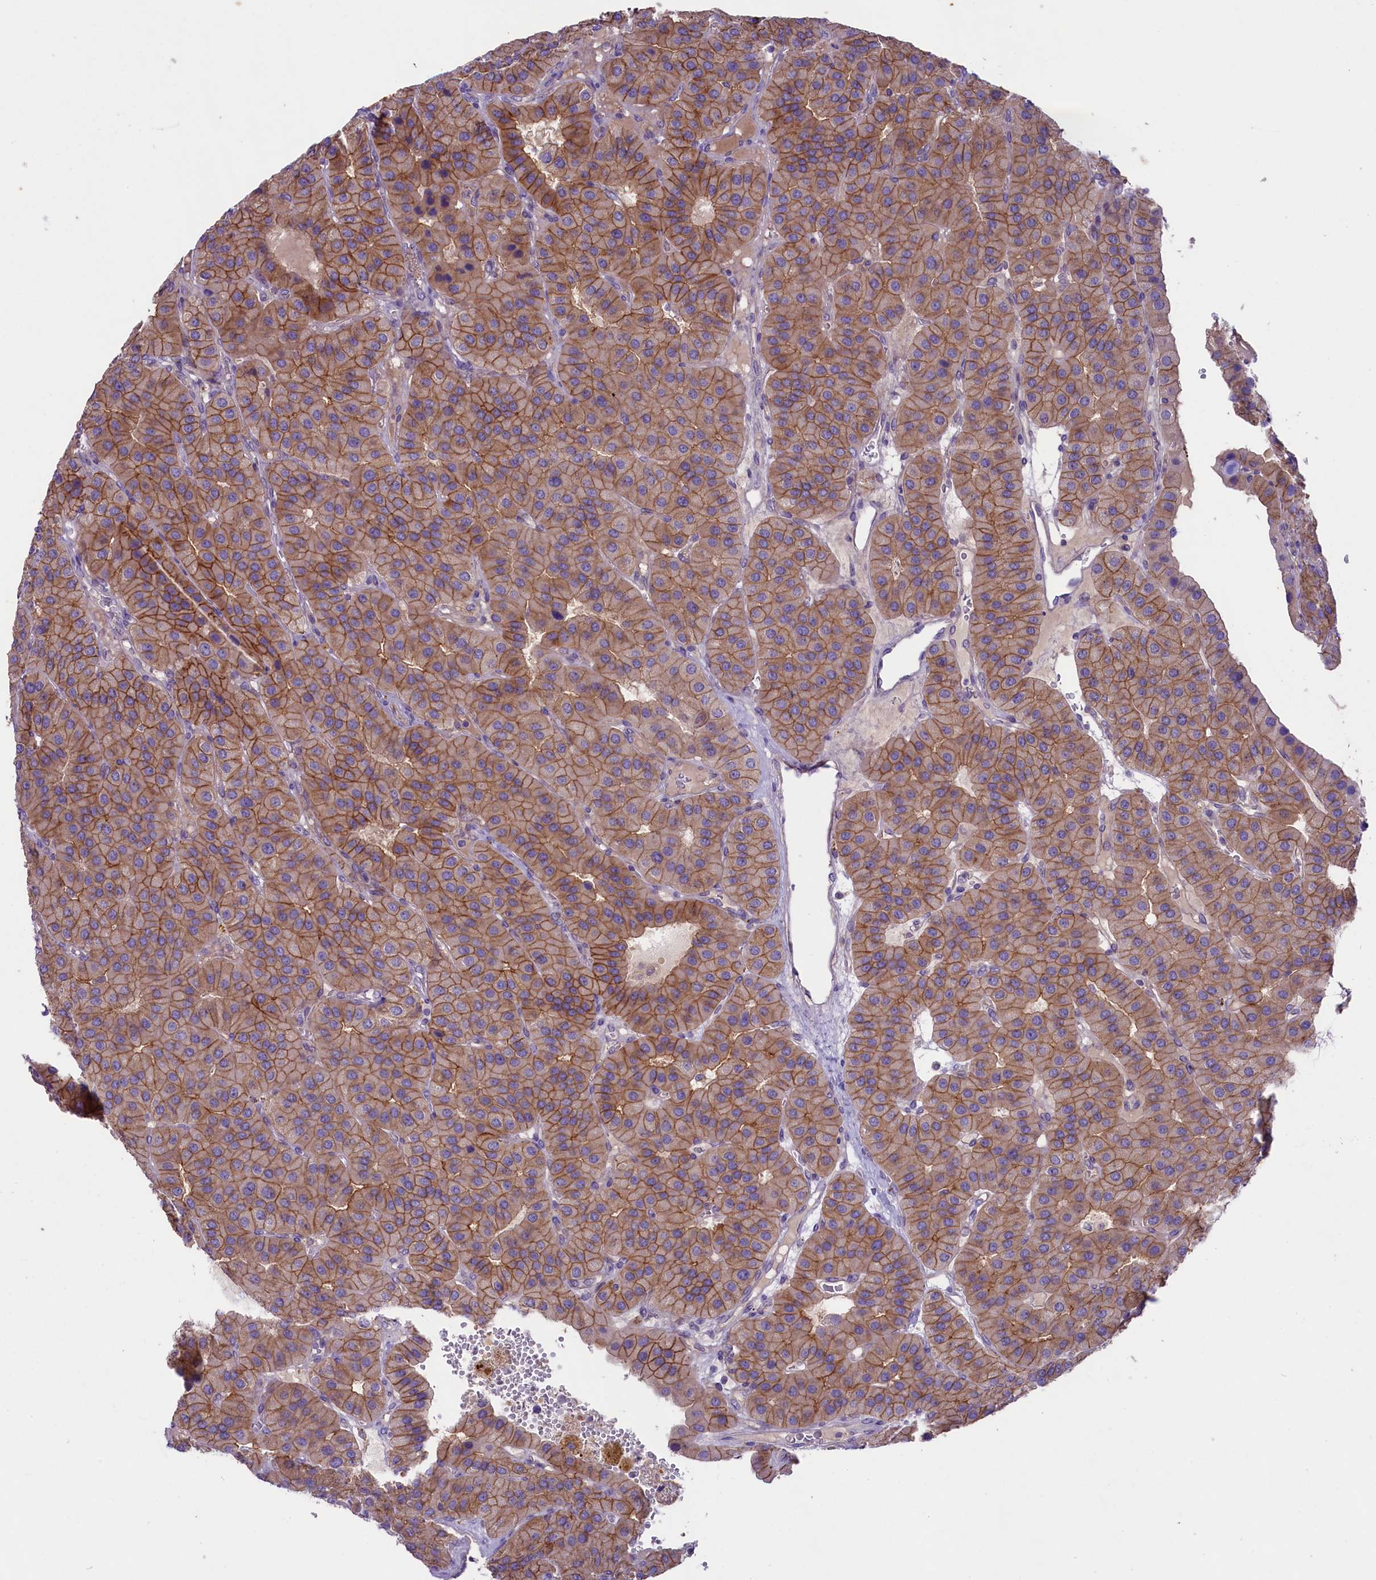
{"staining": {"intensity": "moderate", "quantity": ">75%", "location": "cytoplasmic/membranous"}, "tissue": "parathyroid gland", "cell_type": "Glandular cells", "image_type": "normal", "snomed": [{"axis": "morphology", "description": "Normal tissue, NOS"}, {"axis": "morphology", "description": "Adenoma, NOS"}, {"axis": "topography", "description": "Parathyroid gland"}], "caption": "Moderate cytoplasmic/membranous positivity is appreciated in about >75% of glandular cells in normal parathyroid gland. (Stains: DAB in brown, nuclei in blue, Microscopy: brightfield microscopy at high magnification).", "gene": "CD99L2", "patient": {"sex": "female", "age": 86}}